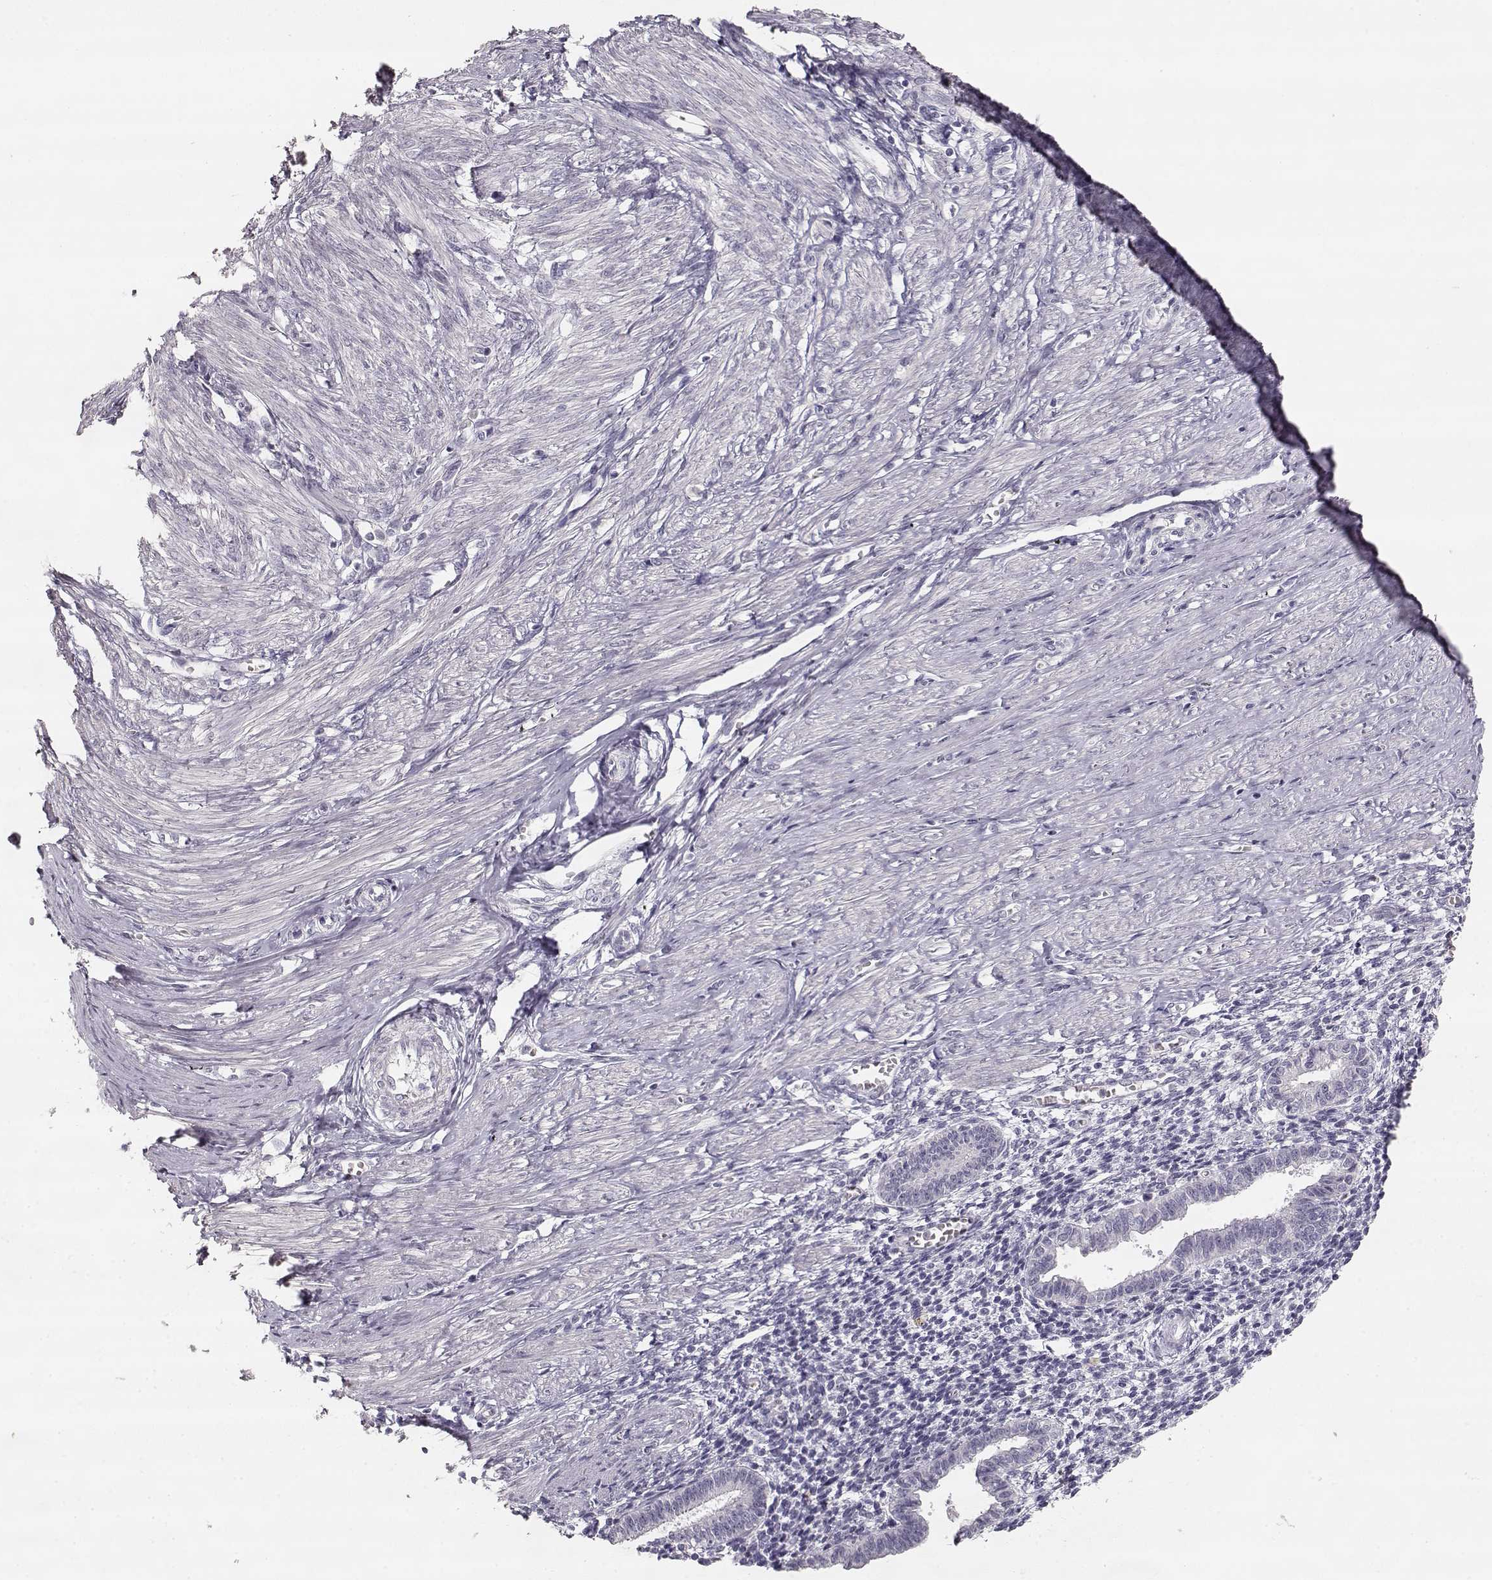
{"staining": {"intensity": "negative", "quantity": "none", "location": "none"}, "tissue": "endometrium", "cell_type": "Cells in endometrial stroma", "image_type": "normal", "snomed": [{"axis": "morphology", "description": "Normal tissue, NOS"}, {"axis": "topography", "description": "Endometrium"}], "caption": "Cells in endometrial stroma are negative for protein expression in unremarkable human endometrium. (IHC, brightfield microscopy, high magnification).", "gene": "TPH2", "patient": {"sex": "female", "age": 37}}